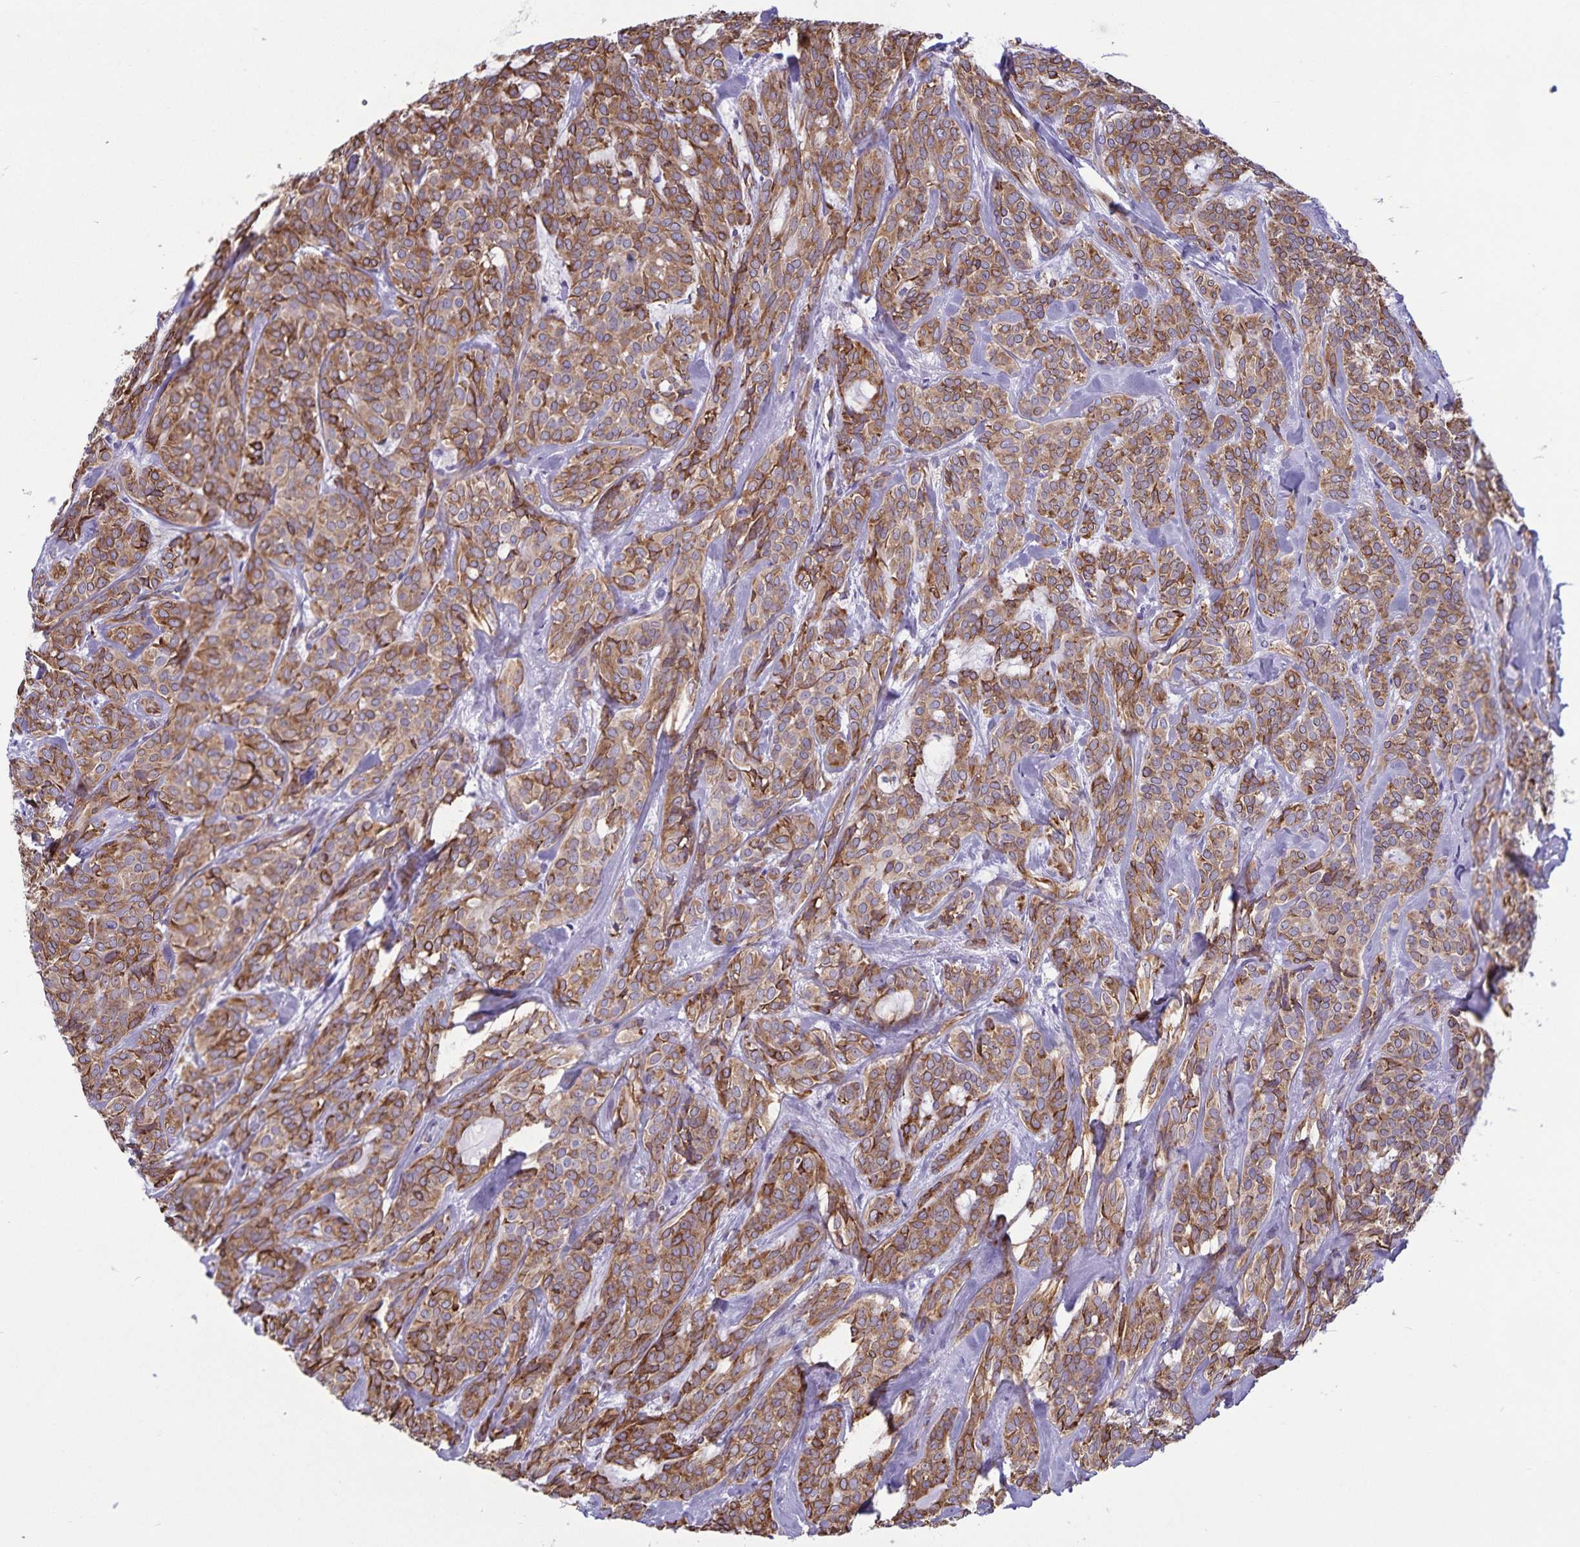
{"staining": {"intensity": "moderate", "quantity": ">75%", "location": "cytoplasmic/membranous"}, "tissue": "head and neck cancer", "cell_type": "Tumor cells", "image_type": "cancer", "snomed": [{"axis": "morphology", "description": "Adenocarcinoma, NOS"}, {"axis": "topography", "description": "Head-Neck"}], "caption": "IHC staining of adenocarcinoma (head and neck), which displays medium levels of moderate cytoplasmic/membranous expression in about >75% of tumor cells indicating moderate cytoplasmic/membranous protein expression. The staining was performed using DAB (3,3'-diaminobenzidine) (brown) for protein detection and nuclei were counterstained in hematoxylin (blue).", "gene": "RCN1", "patient": {"sex": "female", "age": 57}}